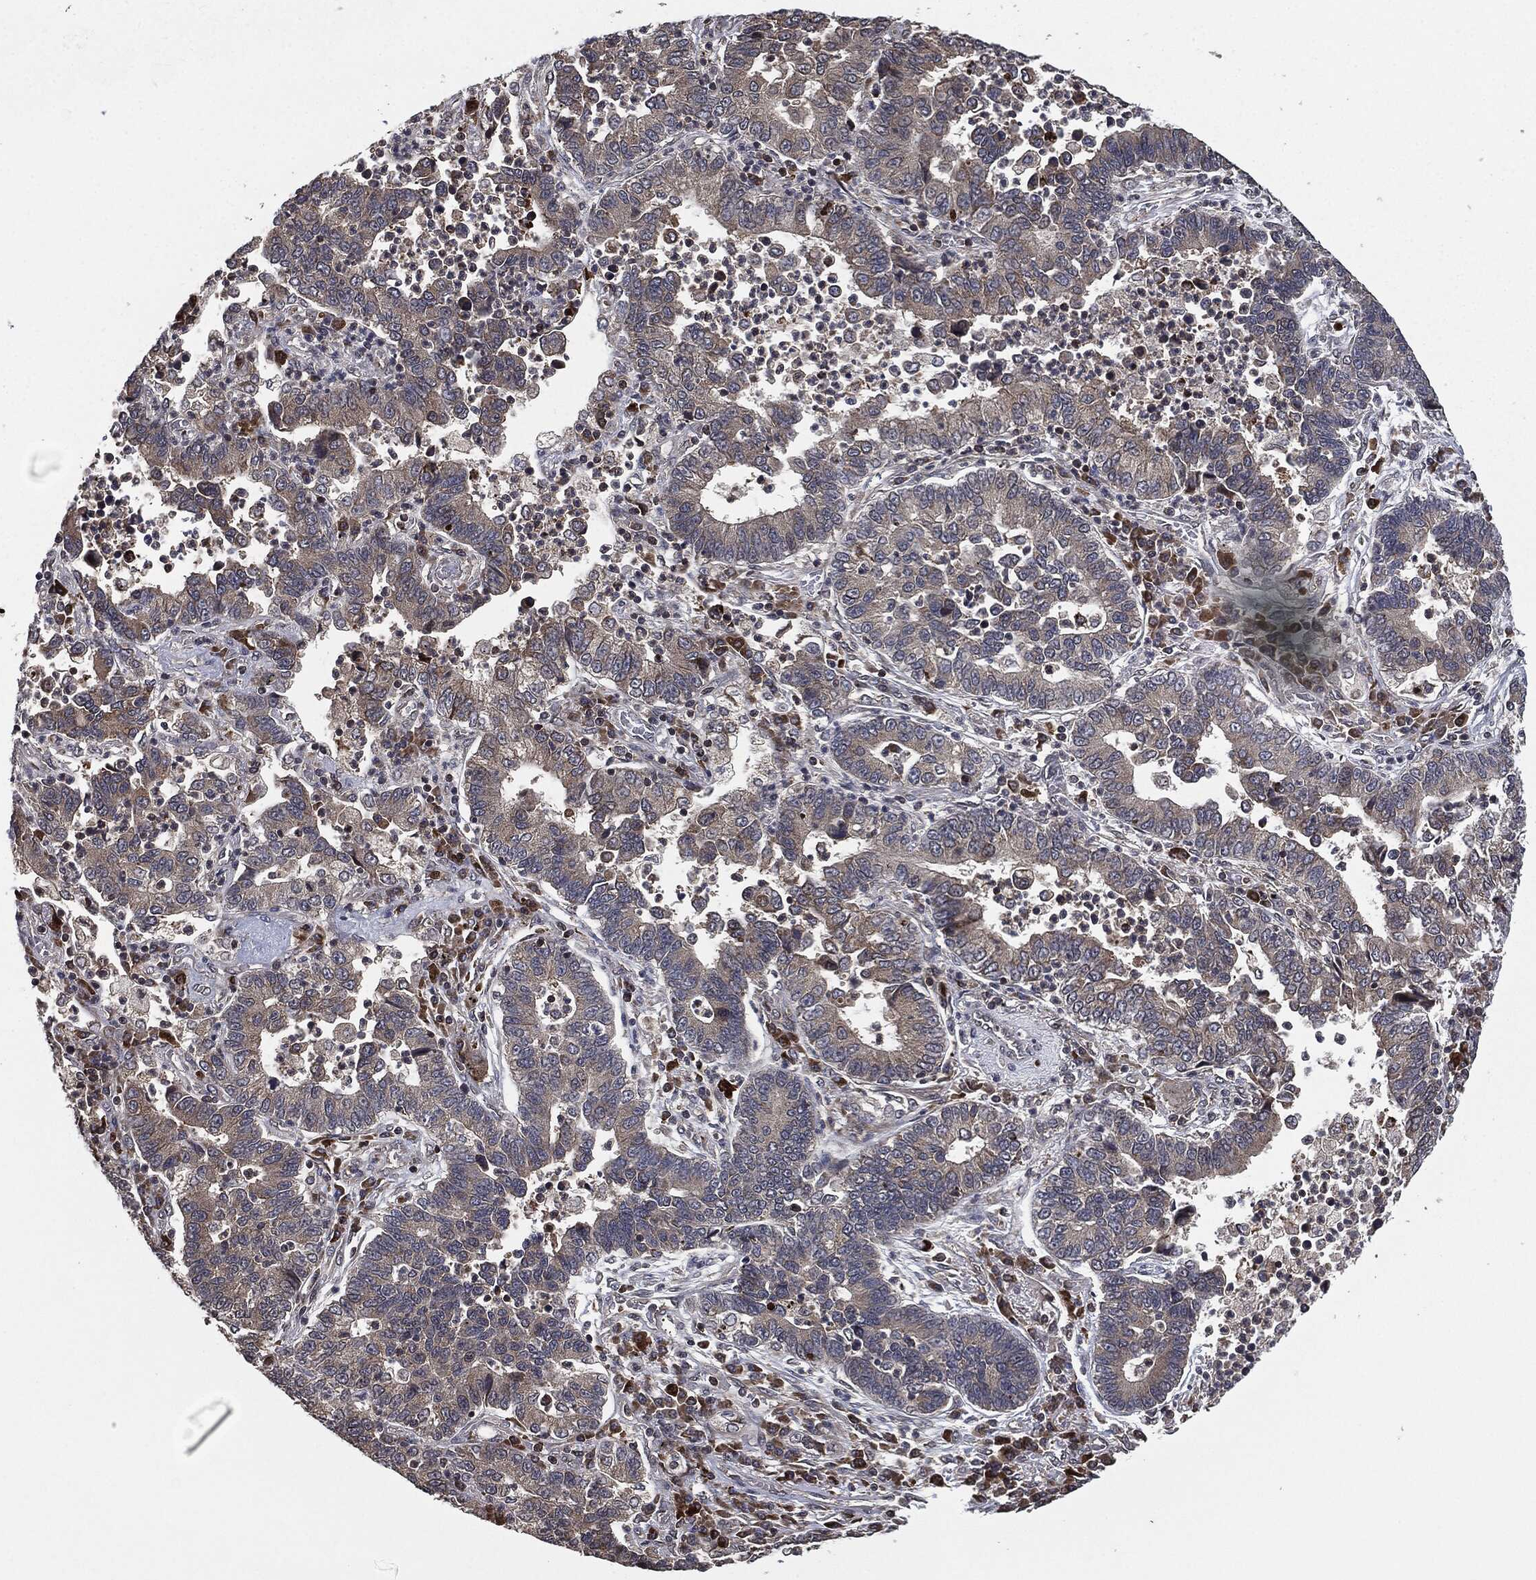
{"staining": {"intensity": "negative", "quantity": "none", "location": "none"}, "tissue": "lung cancer", "cell_type": "Tumor cells", "image_type": "cancer", "snomed": [{"axis": "morphology", "description": "Adenocarcinoma, NOS"}, {"axis": "topography", "description": "Lung"}], "caption": "This is a micrograph of IHC staining of lung cancer (adenocarcinoma), which shows no expression in tumor cells.", "gene": "UBR1", "patient": {"sex": "female", "age": 57}}